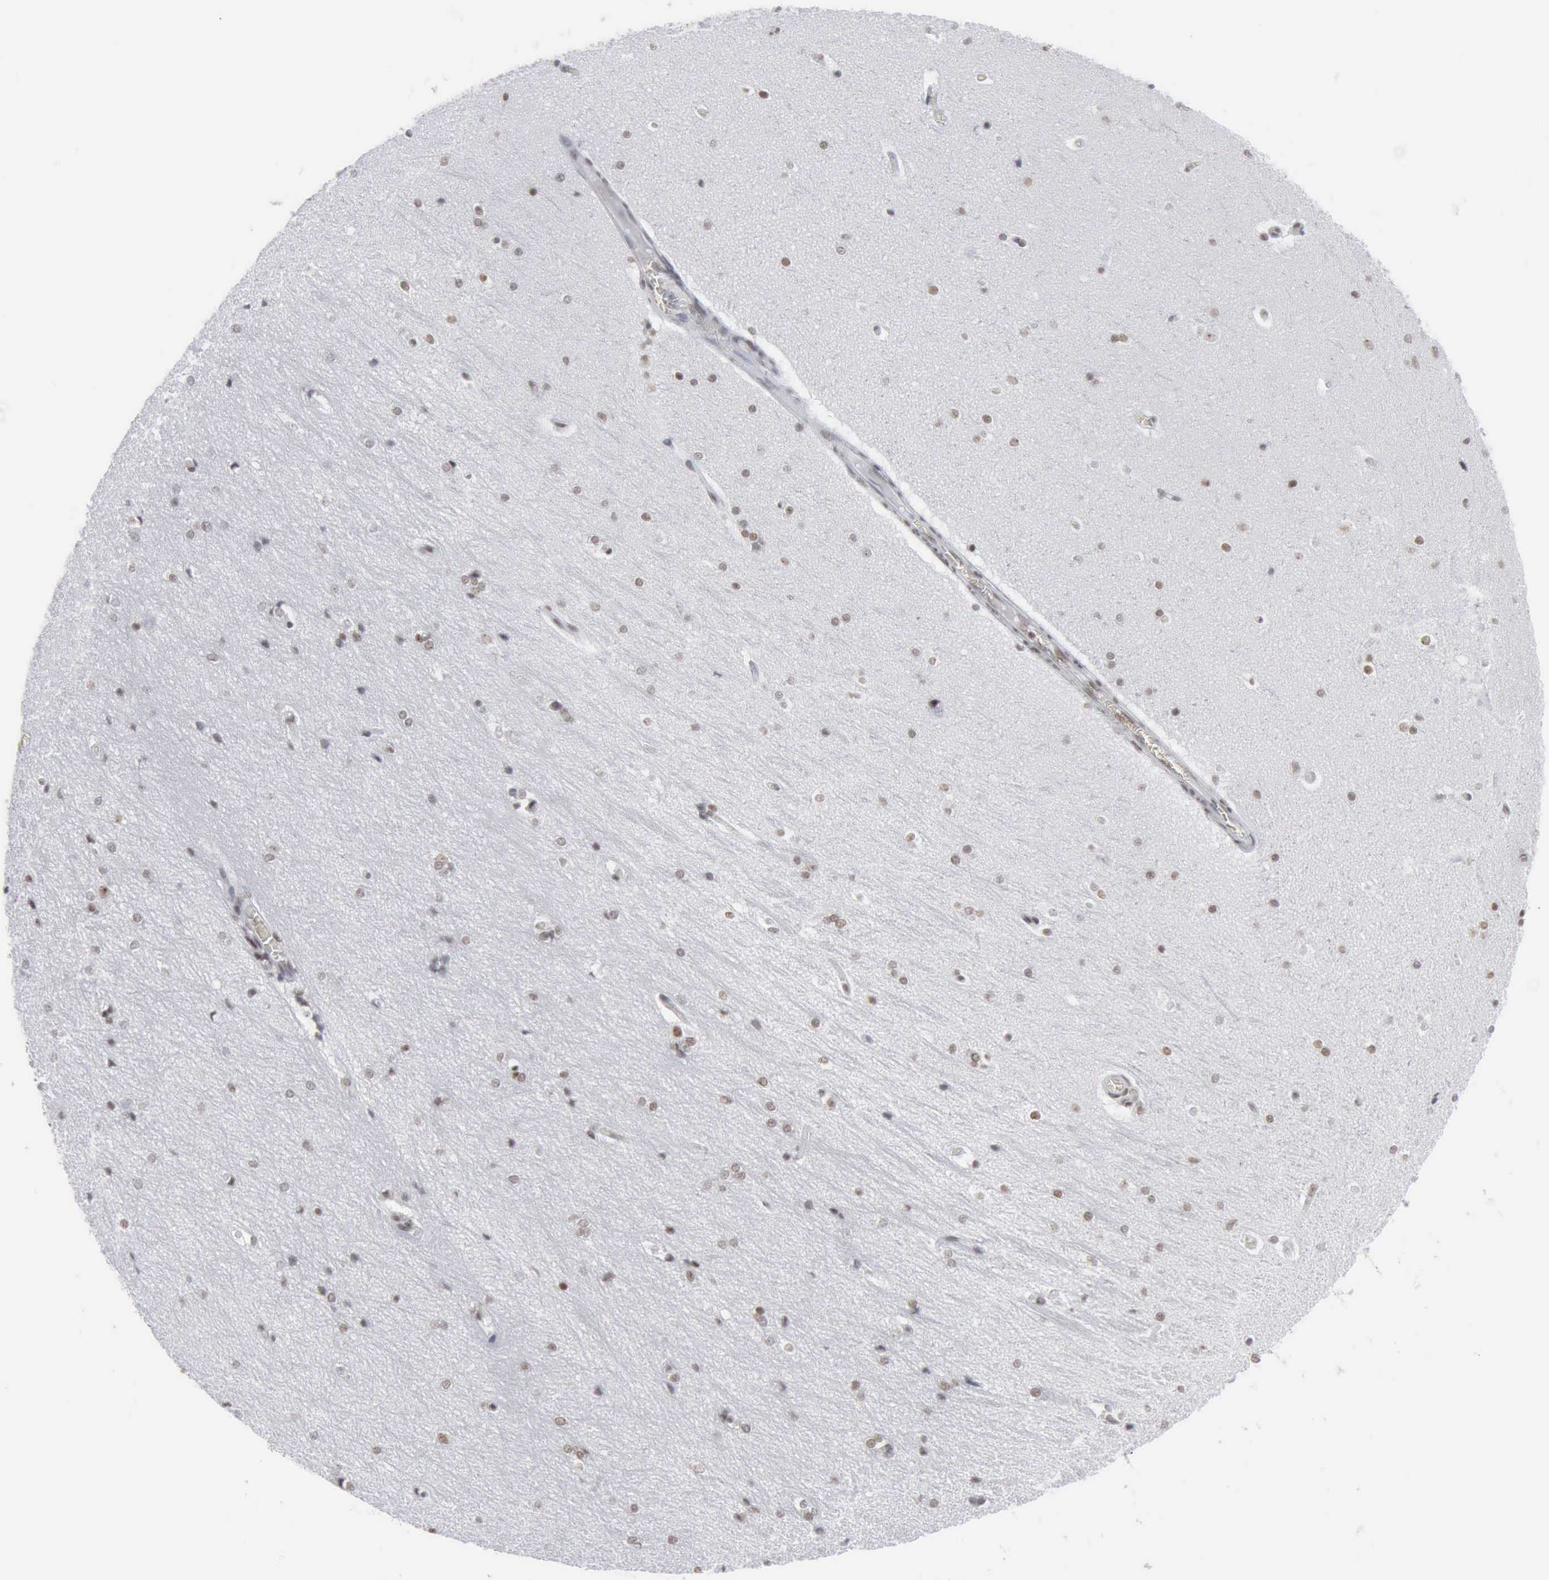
{"staining": {"intensity": "weak", "quantity": "25%-75%", "location": "nuclear"}, "tissue": "hippocampus", "cell_type": "Glial cells", "image_type": "normal", "snomed": [{"axis": "morphology", "description": "Normal tissue, NOS"}, {"axis": "topography", "description": "Hippocampus"}], "caption": "Unremarkable hippocampus demonstrates weak nuclear staining in about 25%-75% of glial cells, visualized by immunohistochemistry.", "gene": "XPA", "patient": {"sex": "female", "age": 19}}